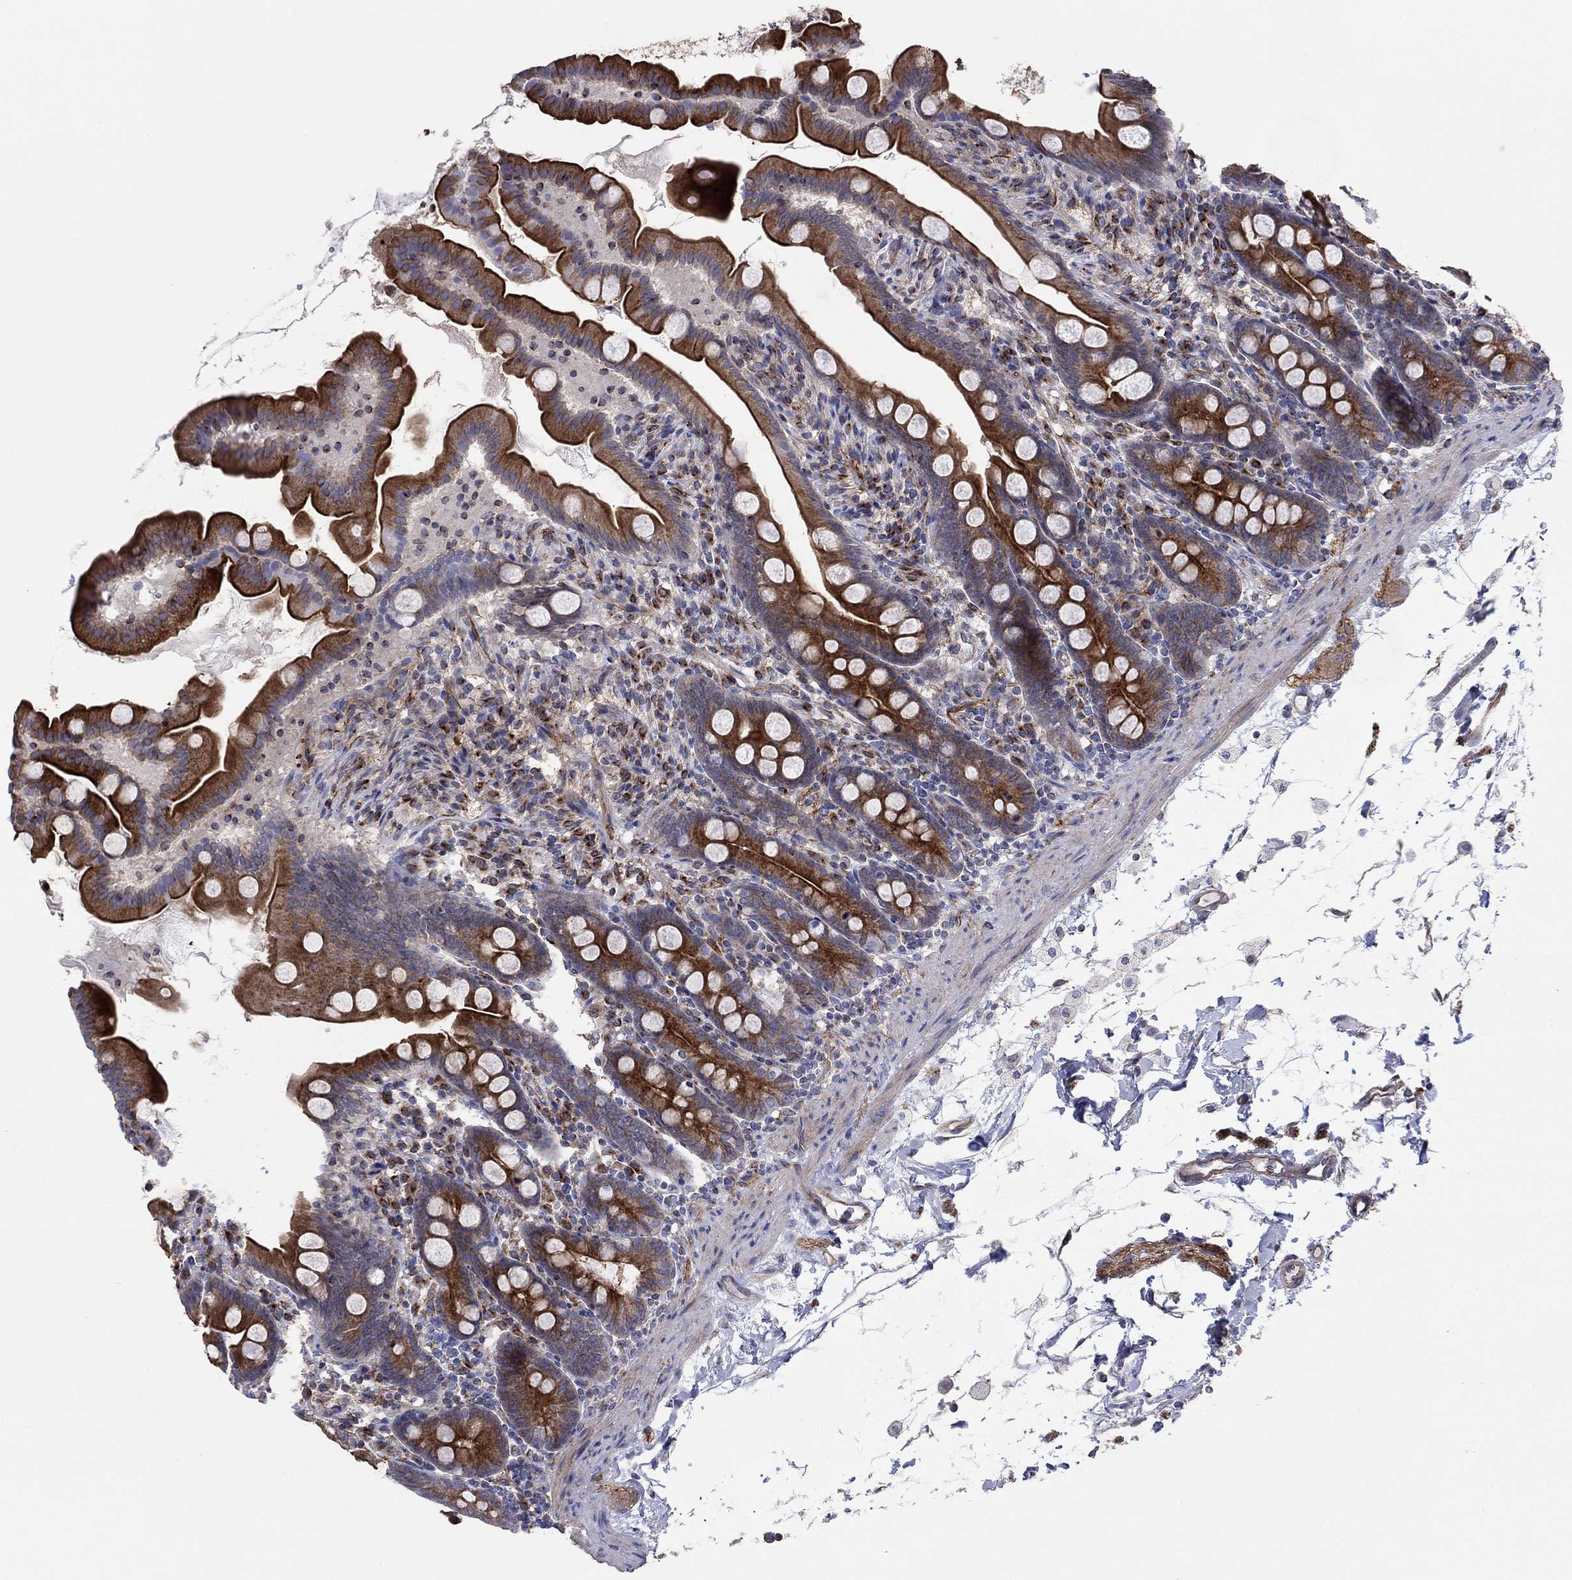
{"staining": {"intensity": "strong", "quantity": "25%-75%", "location": "cytoplasmic/membranous"}, "tissue": "small intestine", "cell_type": "Glandular cells", "image_type": "normal", "snomed": [{"axis": "morphology", "description": "Normal tissue, NOS"}, {"axis": "topography", "description": "Small intestine"}], "caption": "Immunohistochemistry photomicrograph of benign small intestine: human small intestine stained using immunohistochemistry exhibits high levels of strong protein expression localized specifically in the cytoplasmic/membranous of glandular cells, appearing as a cytoplasmic/membranous brown color.", "gene": "TPRN", "patient": {"sex": "female", "age": 44}}